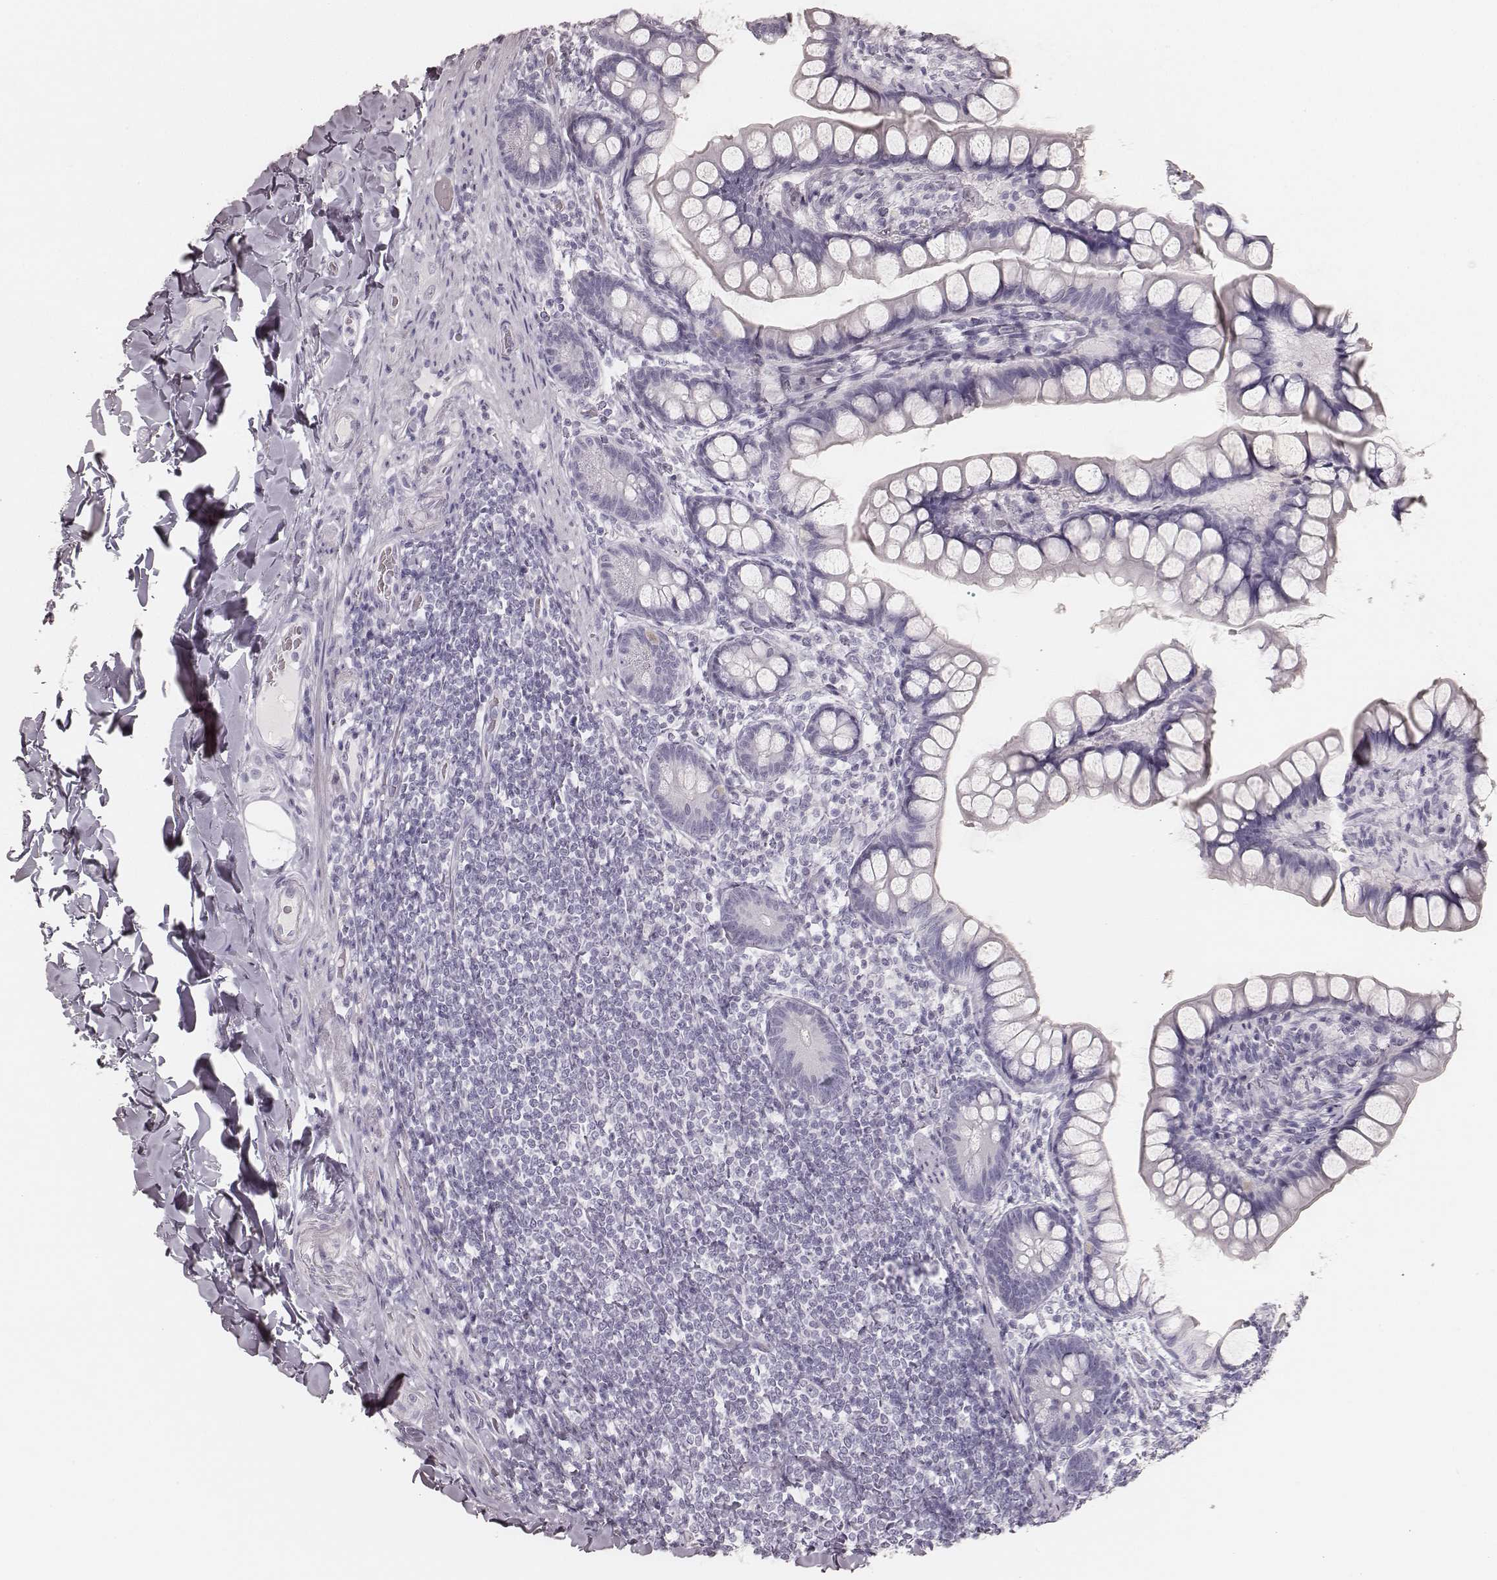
{"staining": {"intensity": "negative", "quantity": "none", "location": "none"}, "tissue": "small intestine", "cell_type": "Glandular cells", "image_type": "normal", "snomed": [{"axis": "morphology", "description": "Normal tissue, NOS"}, {"axis": "topography", "description": "Small intestine"}], "caption": "The photomicrograph demonstrates no significant staining in glandular cells of small intestine.", "gene": "KRT34", "patient": {"sex": "male", "age": 70}}